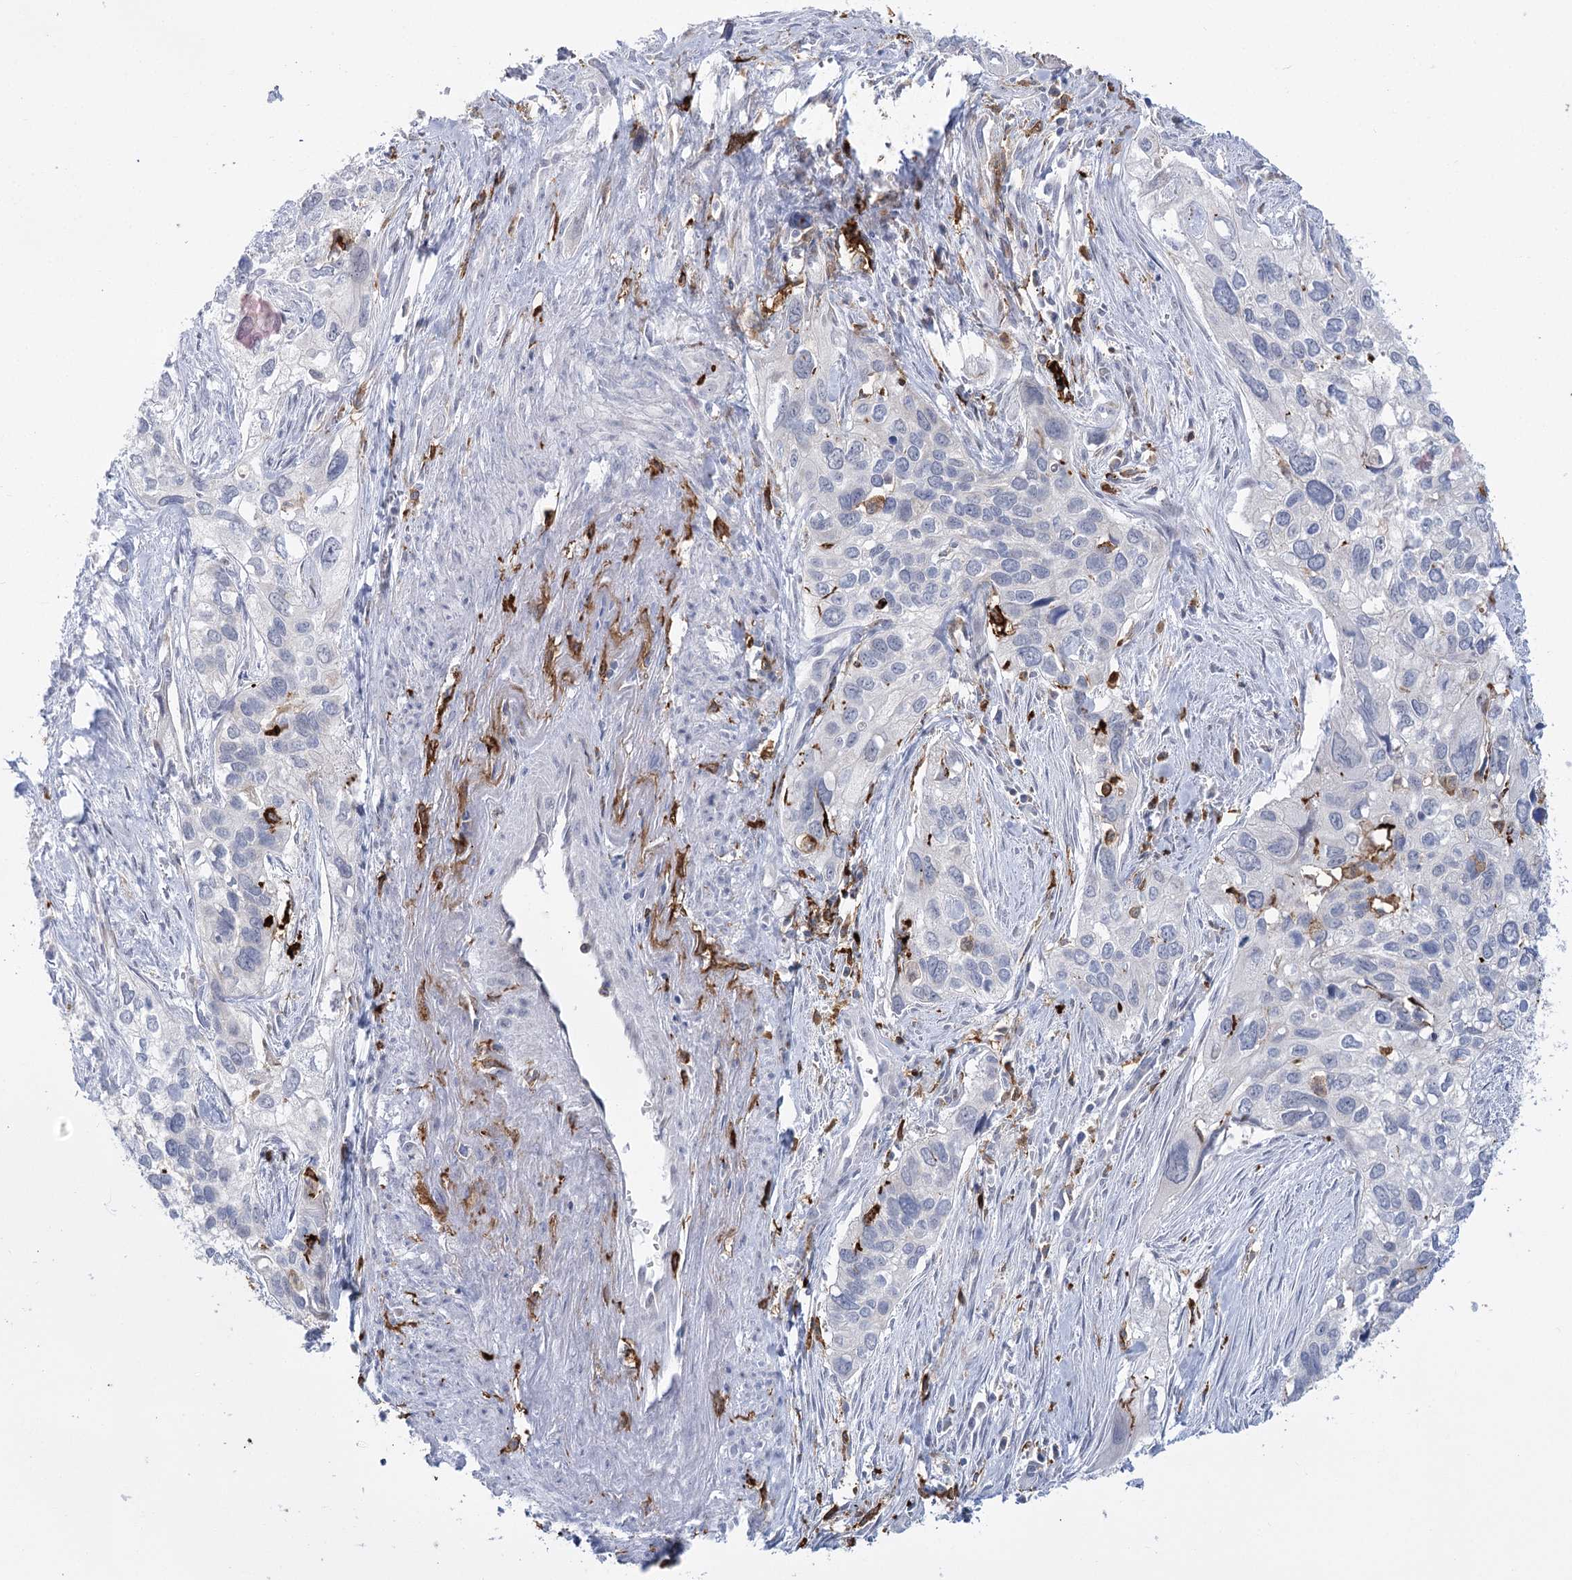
{"staining": {"intensity": "negative", "quantity": "none", "location": "none"}, "tissue": "cervical cancer", "cell_type": "Tumor cells", "image_type": "cancer", "snomed": [{"axis": "morphology", "description": "Squamous cell carcinoma, NOS"}, {"axis": "topography", "description": "Cervix"}], "caption": "The immunohistochemistry micrograph has no significant expression in tumor cells of squamous cell carcinoma (cervical) tissue.", "gene": "PIWIL4", "patient": {"sex": "female", "age": 55}}